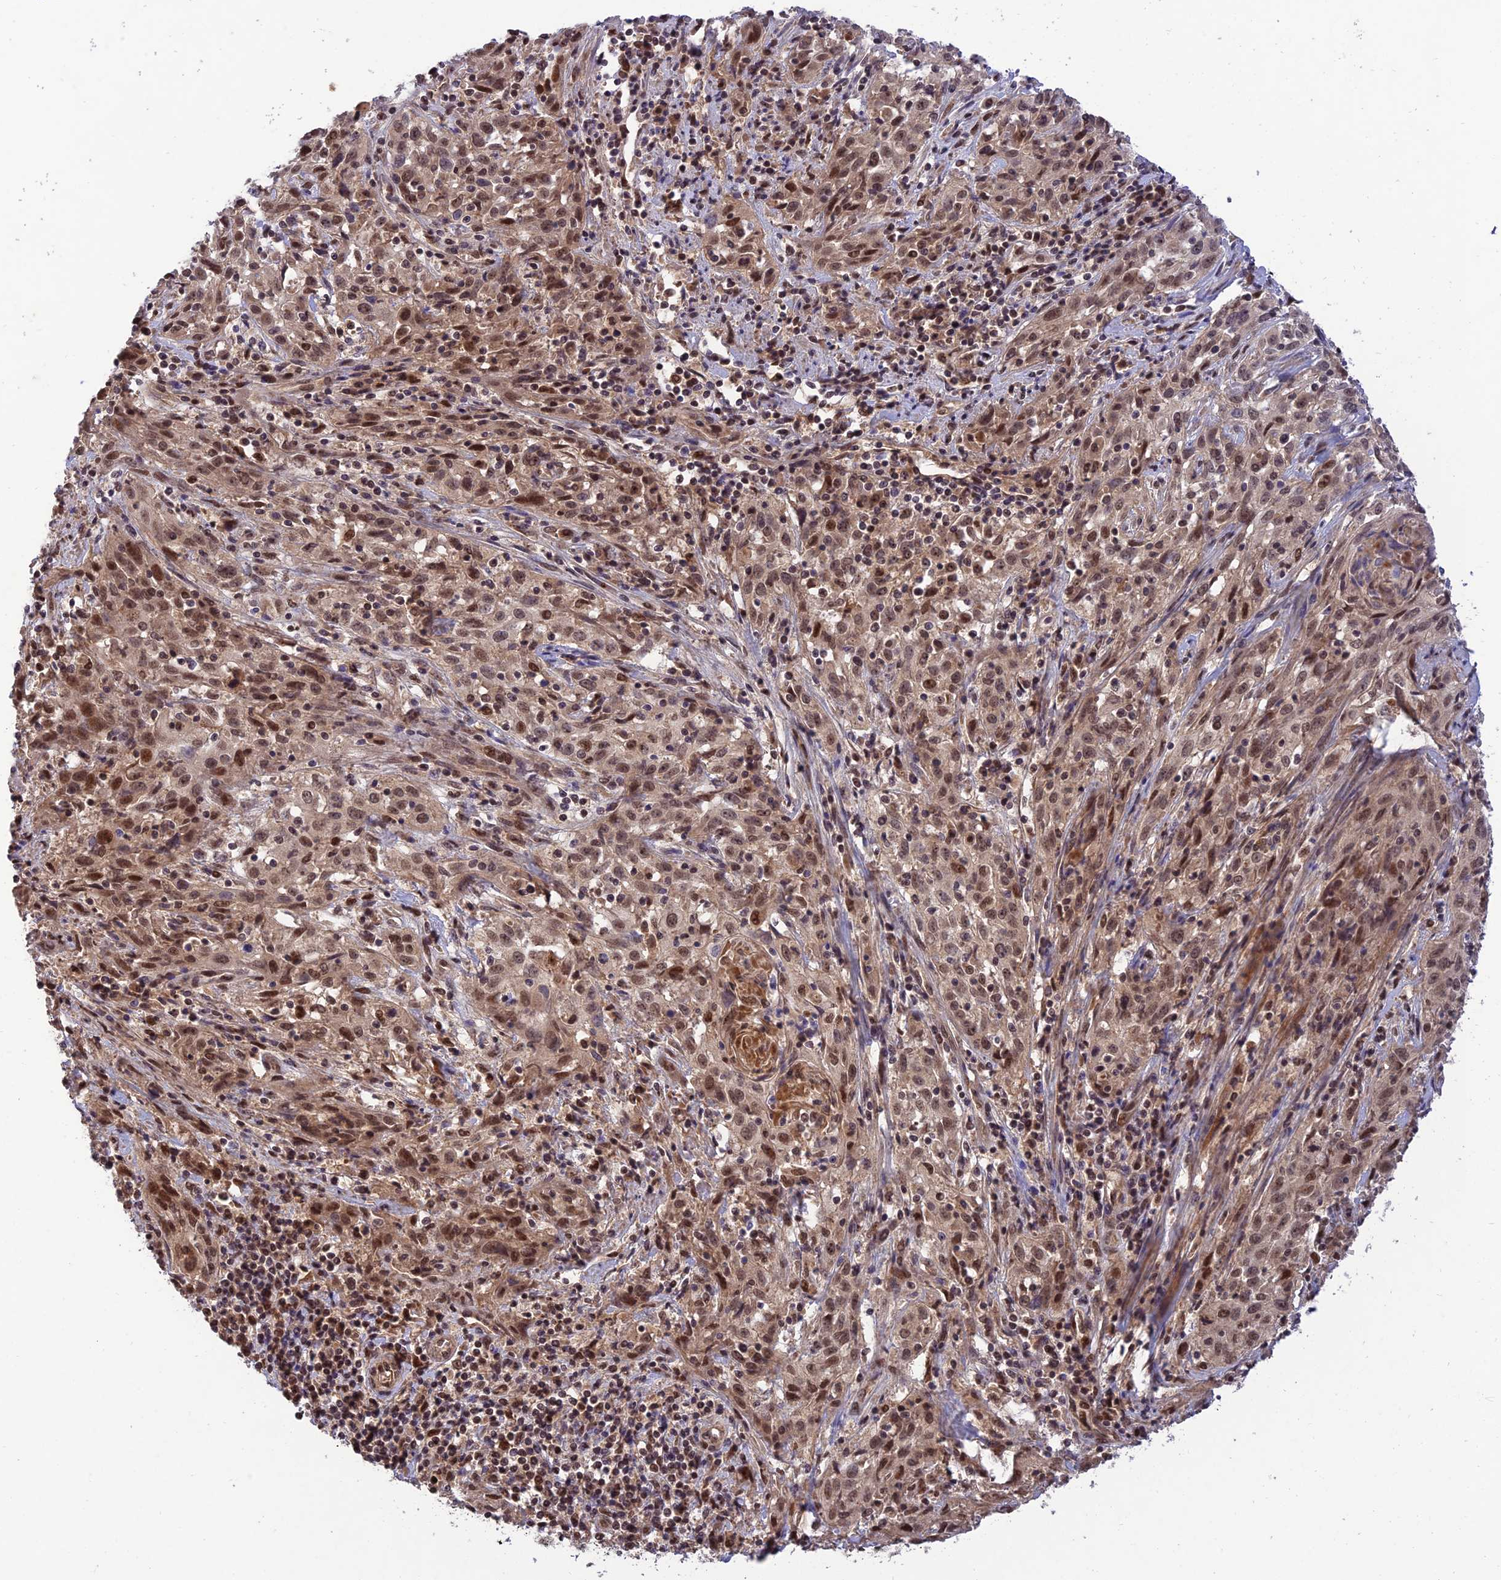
{"staining": {"intensity": "moderate", "quantity": ">75%", "location": "nuclear"}, "tissue": "cervical cancer", "cell_type": "Tumor cells", "image_type": "cancer", "snomed": [{"axis": "morphology", "description": "Squamous cell carcinoma, NOS"}, {"axis": "topography", "description": "Cervix"}], "caption": "Cervical squamous cell carcinoma stained for a protein (brown) demonstrates moderate nuclear positive expression in about >75% of tumor cells.", "gene": "REV1", "patient": {"sex": "female", "age": 57}}